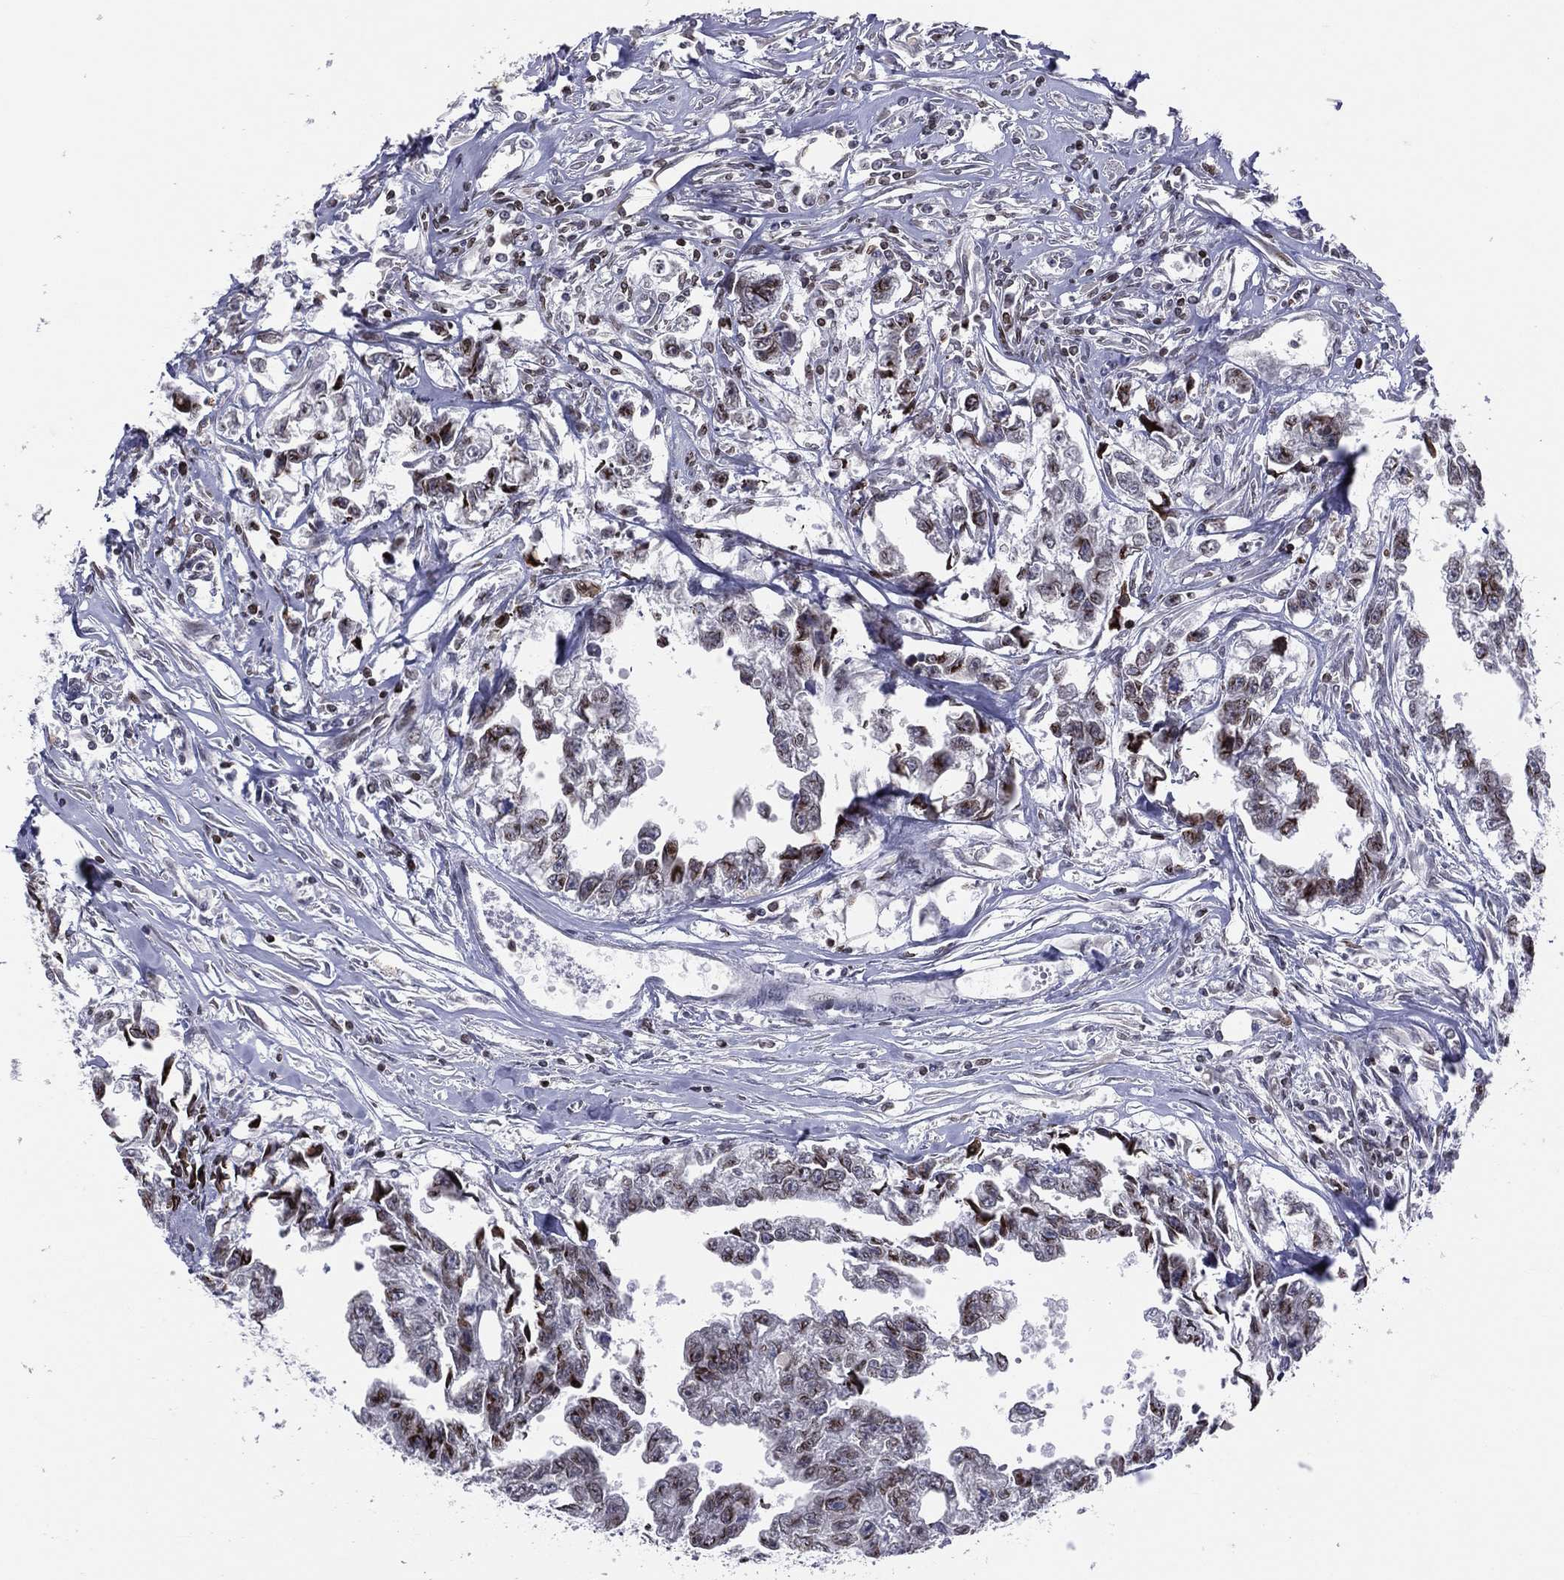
{"staining": {"intensity": "moderate", "quantity": "<25%", "location": "nuclear"}, "tissue": "testis cancer", "cell_type": "Tumor cells", "image_type": "cancer", "snomed": [{"axis": "morphology", "description": "Carcinoma, Embryonal, NOS"}, {"axis": "morphology", "description": "Teratoma, malignant, NOS"}, {"axis": "topography", "description": "Testis"}], "caption": "Protein analysis of testis cancer (embryonal carcinoma) tissue displays moderate nuclear expression in about <25% of tumor cells. Nuclei are stained in blue.", "gene": "DBF4B", "patient": {"sex": "male", "age": 44}}